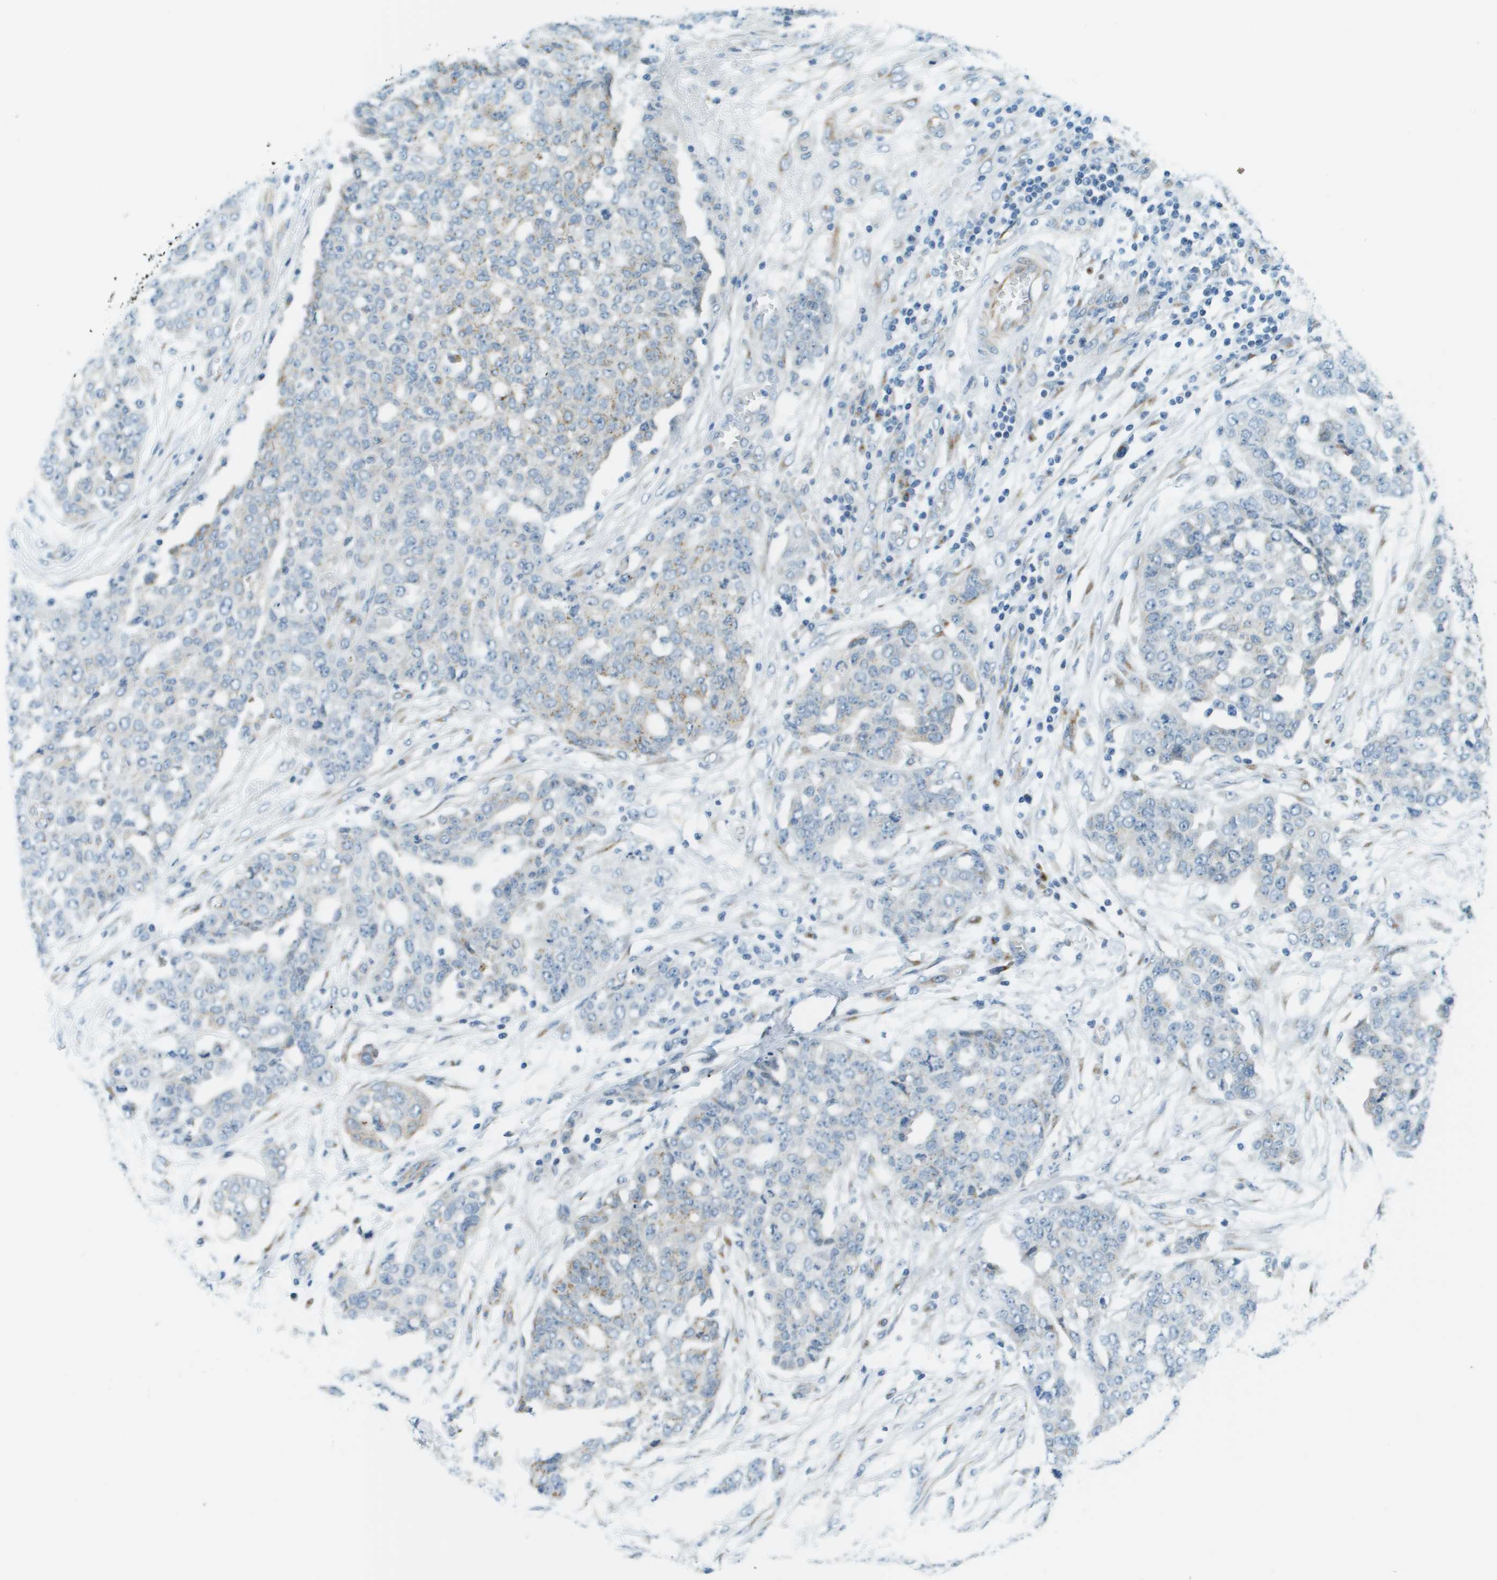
{"staining": {"intensity": "weak", "quantity": "<25%", "location": "cytoplasmic/membranous"}, "tissue": "ovarian cancer", "cell_type": "Tumor cells", "image_type": "cancer", "snomed": [{"axis": "morphology", "description": "Cystadenocarcinoma, serous, NOS"}, {"axis": "topography", "description": "Soft tissue"}, {"axis": "topography", "description": "Ovary"}], "caption": "Ovarian cancer was stained to show a protein in brown. There is no significant positivity in tumor cells. (DAB immunohistochemistry visualized using brightfield microscopy, high magnification).", "gene": "ACBD3", "patient": {"sex": "female", "age": 57}}